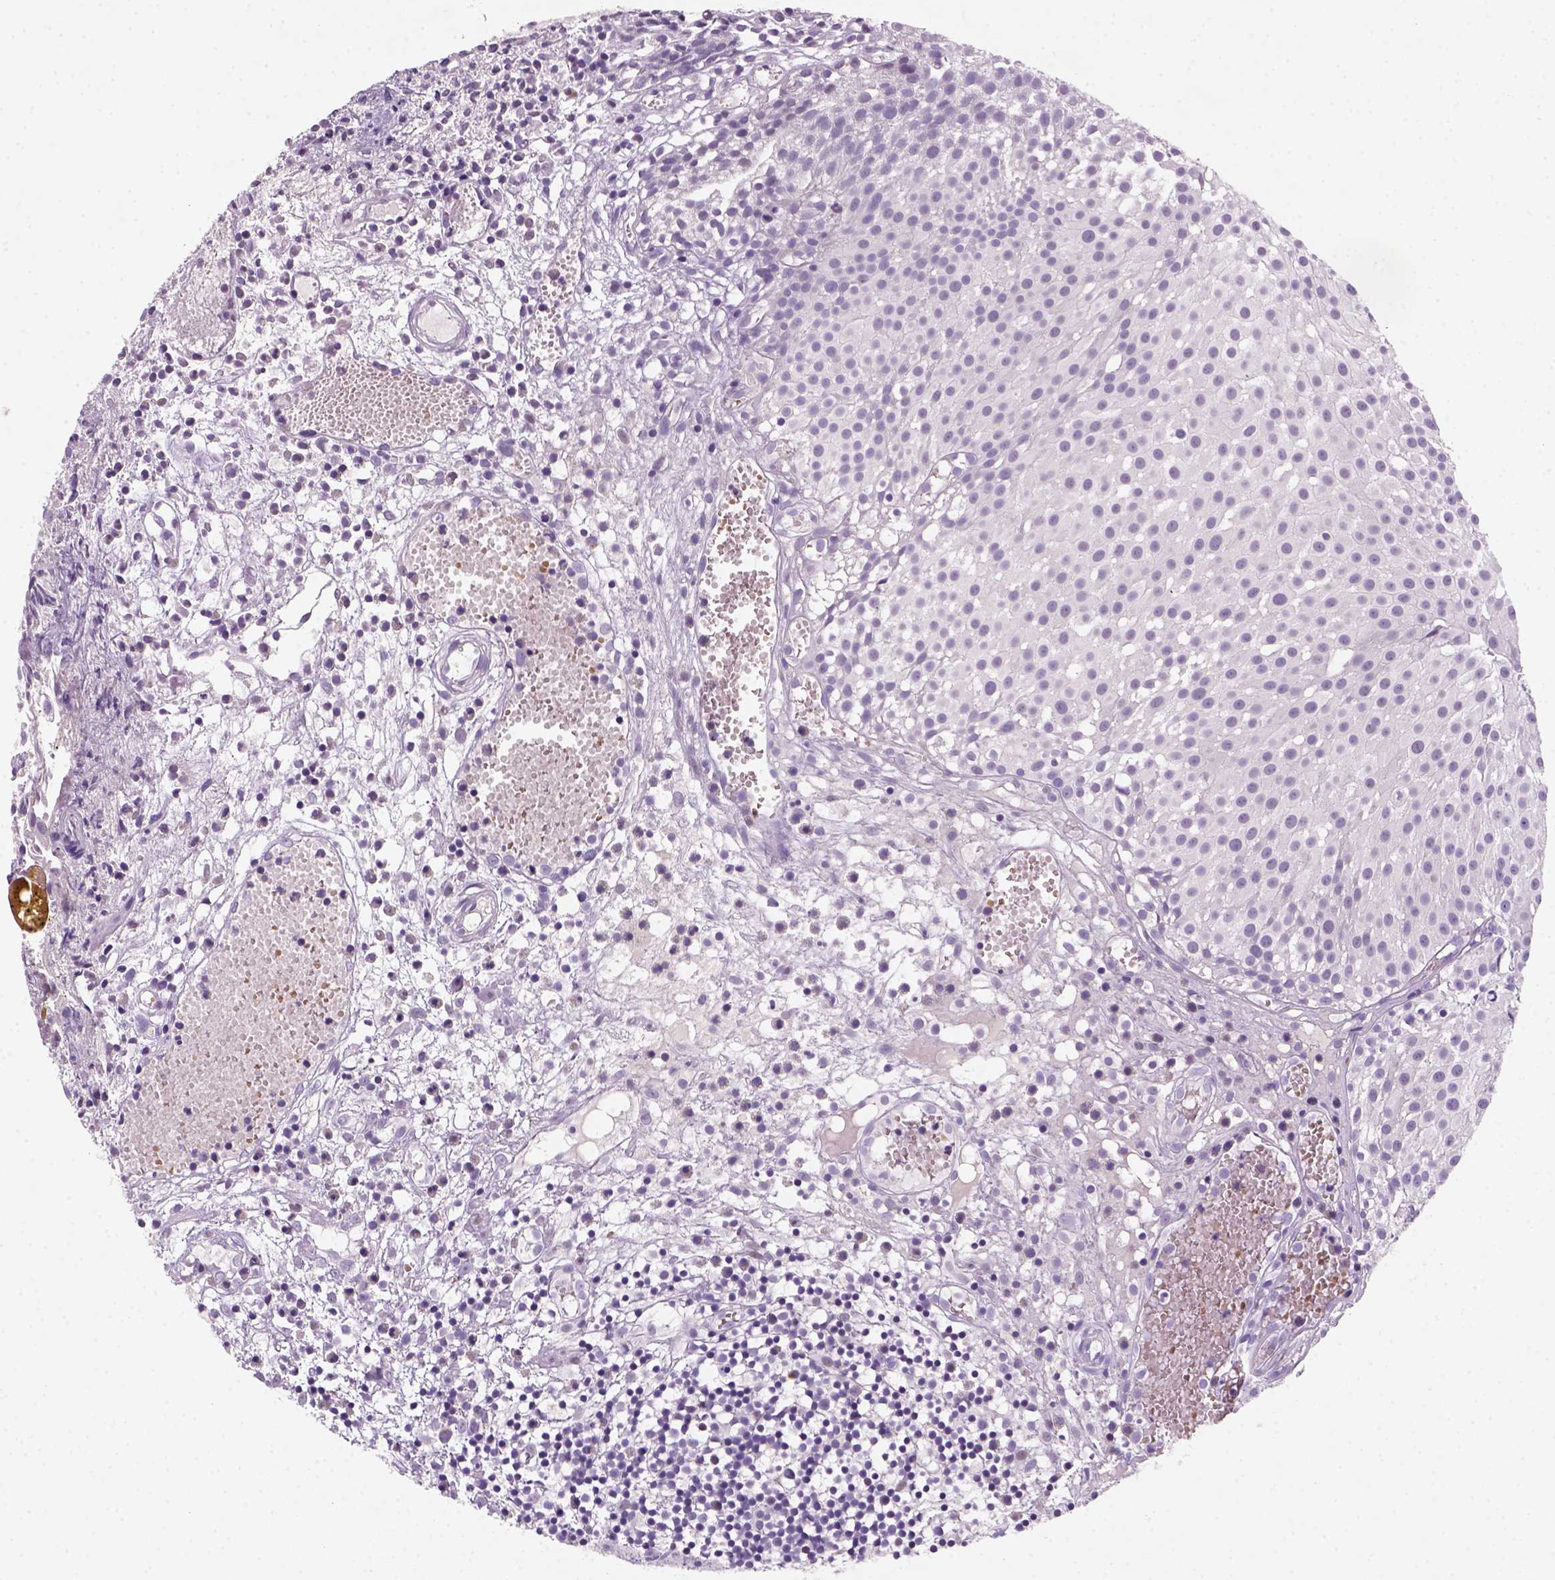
{"staining": {"intensity": "negative", "quantity": "none", "location": "none"}, "tissue": "urothelial cancer", "cell_type": "Tumor cells", "image_type": "cancer", "snomed": [{"axis": "morphology", "description": "Urothelial carcinoma, Low grade"}, {"axis": "topography", "description": "Urinary bladder"}], "caption": "The immunohistochemistry histopathology image has no significant expression in tumor cells of urothelial carcinoma (low-grade) tissue. Nuclei are stained in blue.", "gene": "ZMAT4", "patient": {"sex": "male", "age": 79}}